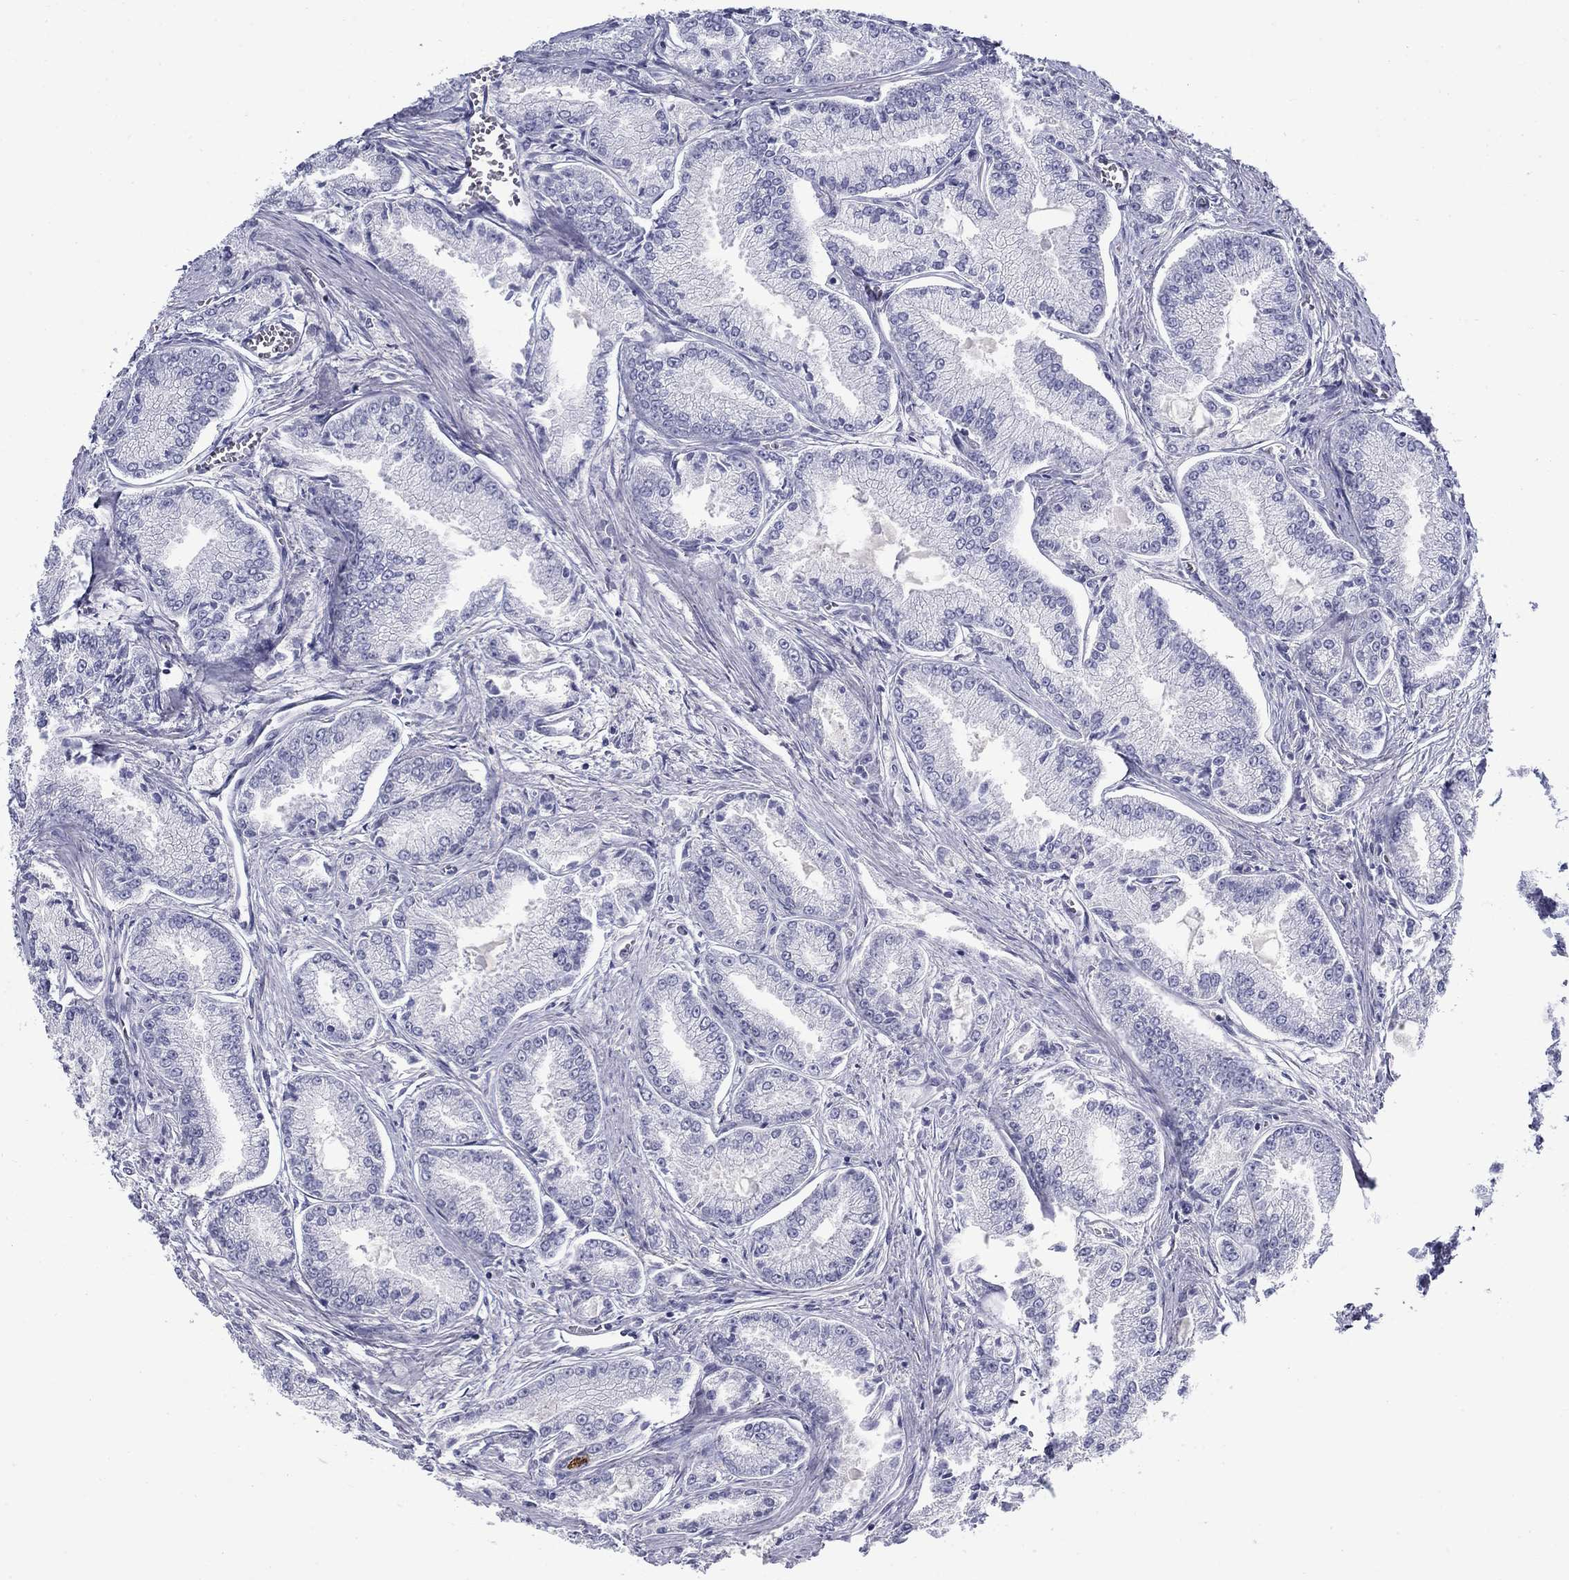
{"staining": {"intensity": "negative", "quantity": "none", "location": "none"}, "tissue": "prostate cancer", "cell_type": "Tumor cells", "image_type": "cancer", "snomed": [{"axis": "morphology", "description": "Adenocarcinoma, NOS"}, {"axis": "morphology", "description": "Adenocarcinoma, High grade"}, {"axis": "topography", "description": "Prostate"}], "caption": "A micrograph of human prostate cancer (adenocarcinoma) is negative for staining in tumor cells. (Brightfield microscopy of DAB immunohistochemistry (IHC) at high magnification).", "gene": "C4orf19", "patient": {"sex": "male", "age": 70}}